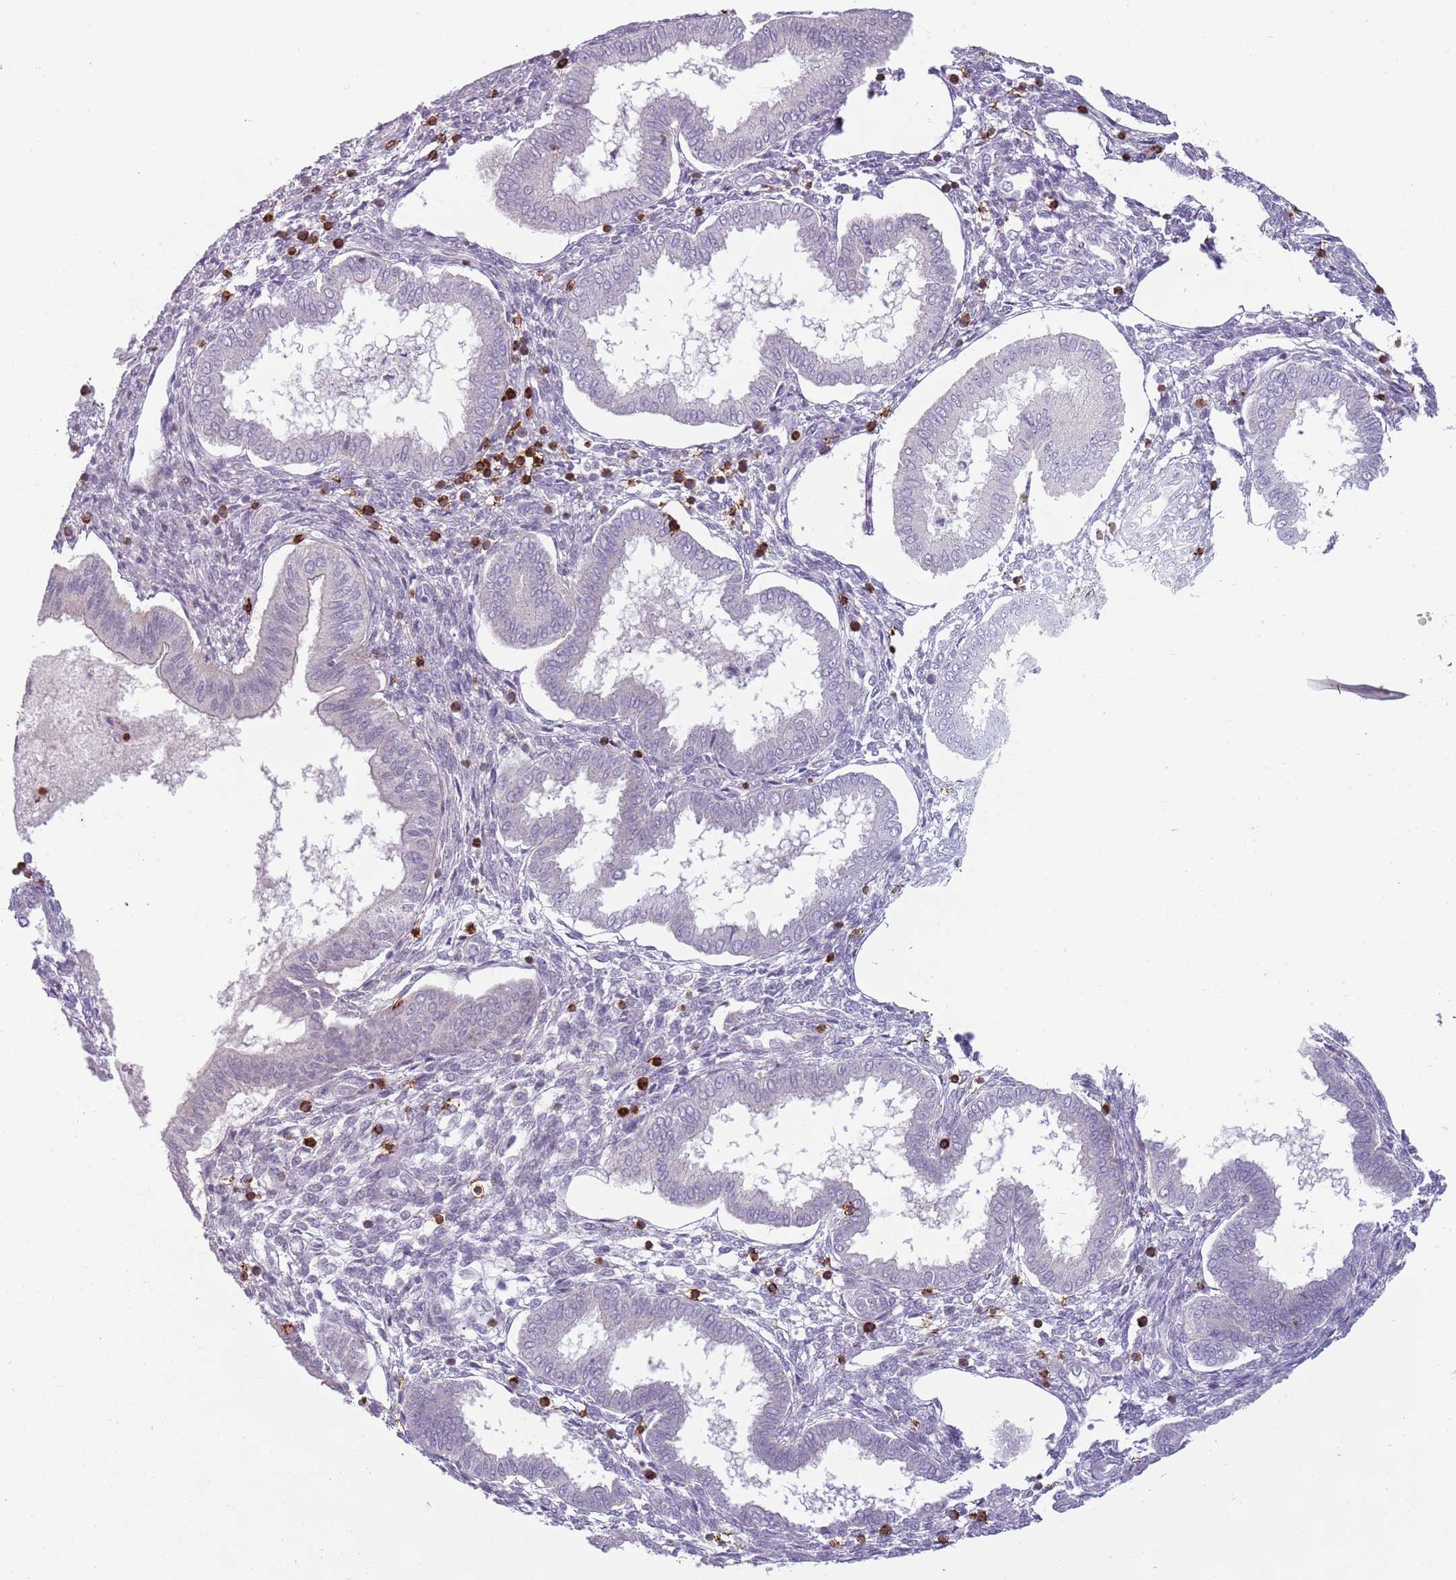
{"staining": {"intensity": "negative", "quantity": "none", "location": "none"}, "tissue": "endometrium", "cell_type": "Cells in endometrial stroma", "image_type": "normal", "snomed": [{"axis": "morphology", "description": "Normal tissue, NOS"}, {"axis": "topography", "description": "Endometrium"}], "caption": "Immunohistochemical staining of normal human endometrium exhibits no significant positivity in cells in endometrial stroma.", "gene": "ZNF583", "patient": {"sex": "female", "age": 24}}